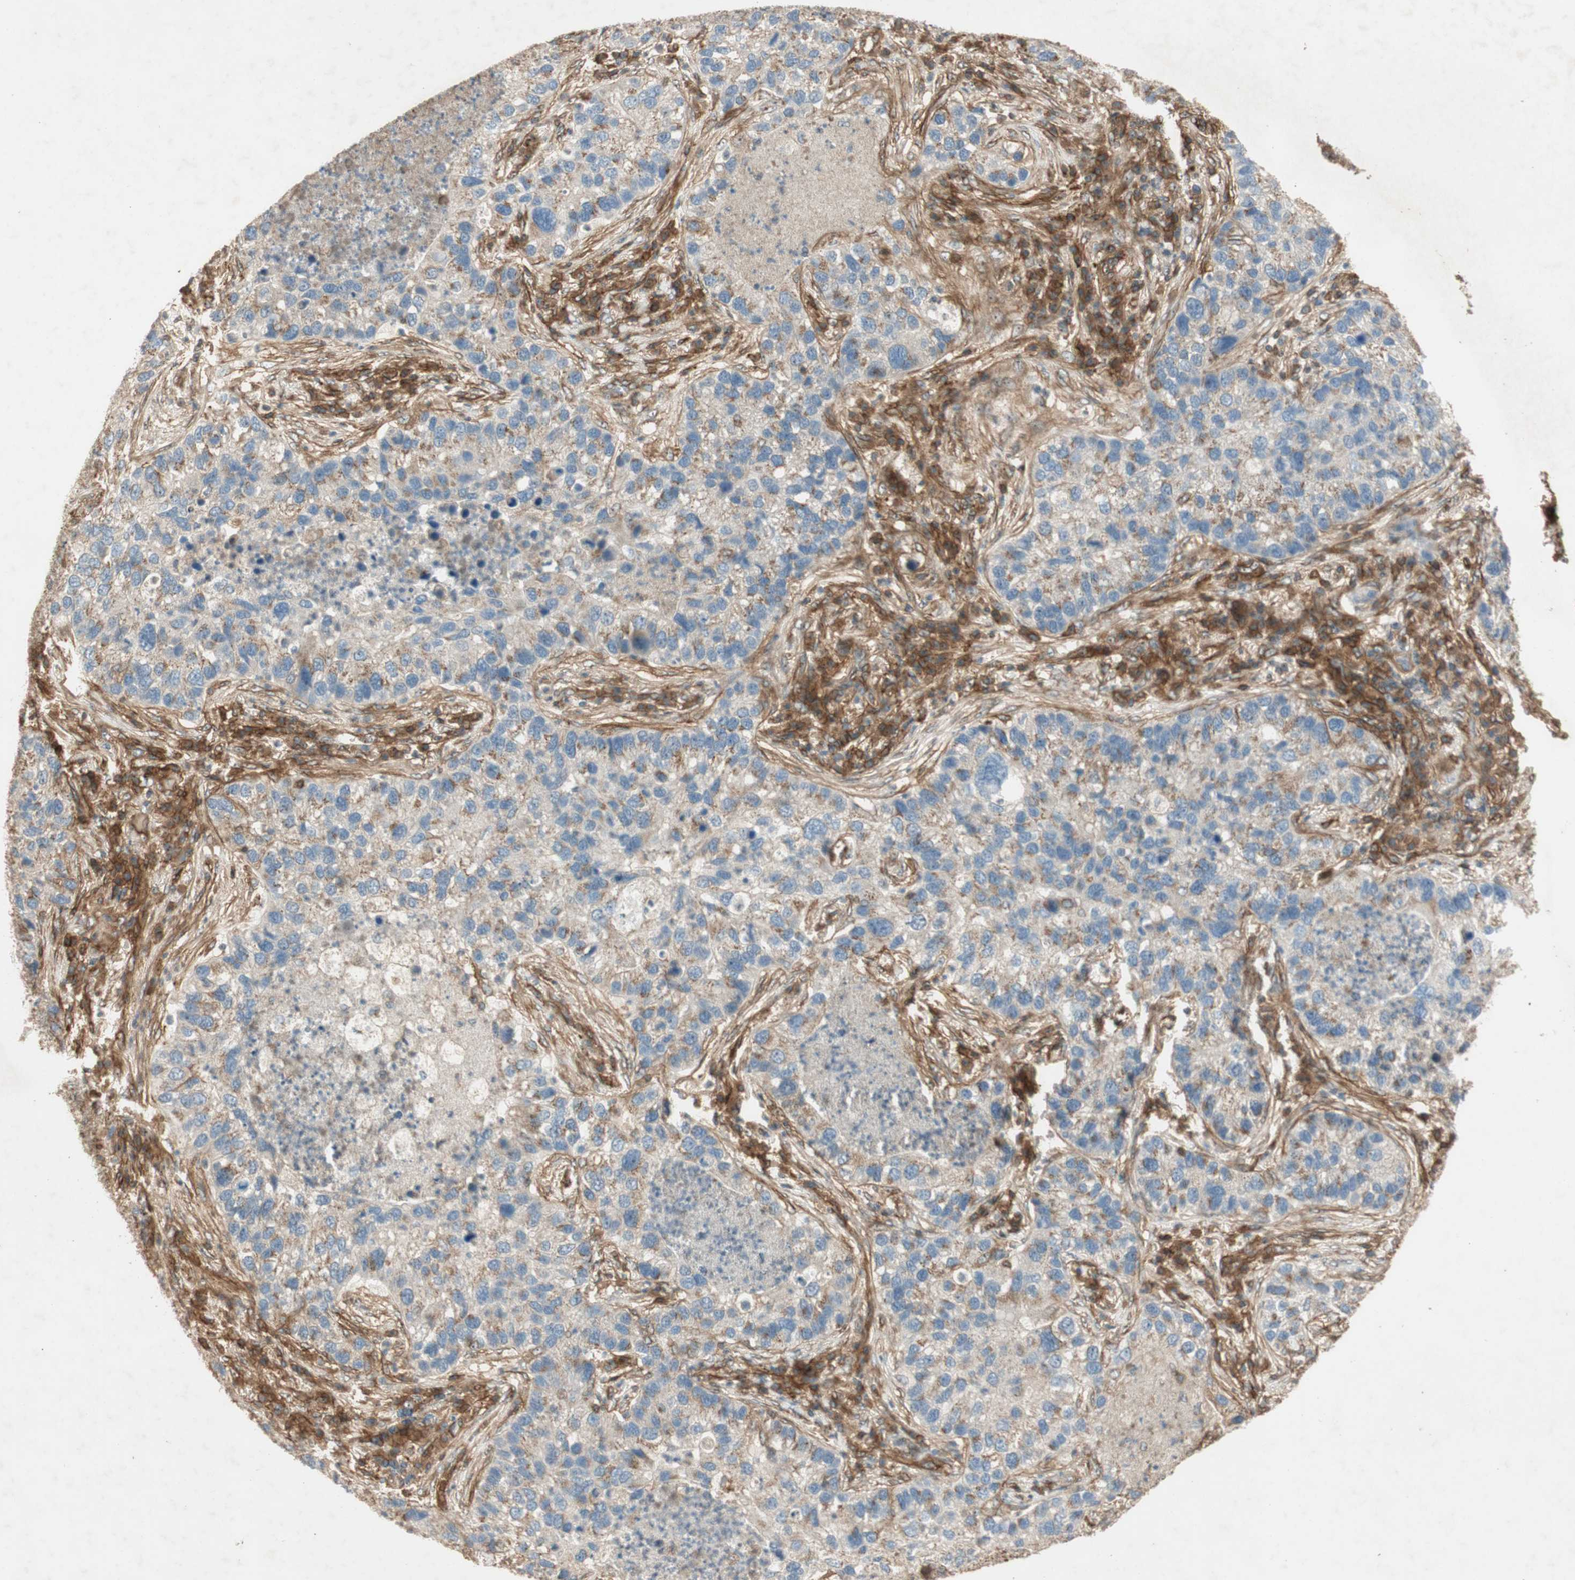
{"staining": {"intensity": "weak", "quantity": "25%-75%", "location": "cytoplasmic/membranous"}, "tissue": "lung cancer", "cell_type": "Tumor cells", "image_type": "cancer", "snomed": [{"axis": "morphology", "description": "Normal tissue, NOS"}, {"axis": "morphology", "description": "Adenocarcinoma, NOS"}, {"axis": "topography", "description": "Bronchus"}, {"axis": "topography", "description": "Lung"}], "caption": "This image shows immunohistochemistry staining of human lung adenocarcinoma, with low weak cytoplasmic/membranous expression in about 25%-75% of tumor cells.", "gene": "BTN3A3", "patient": {"sex": "male", "age": 54}}